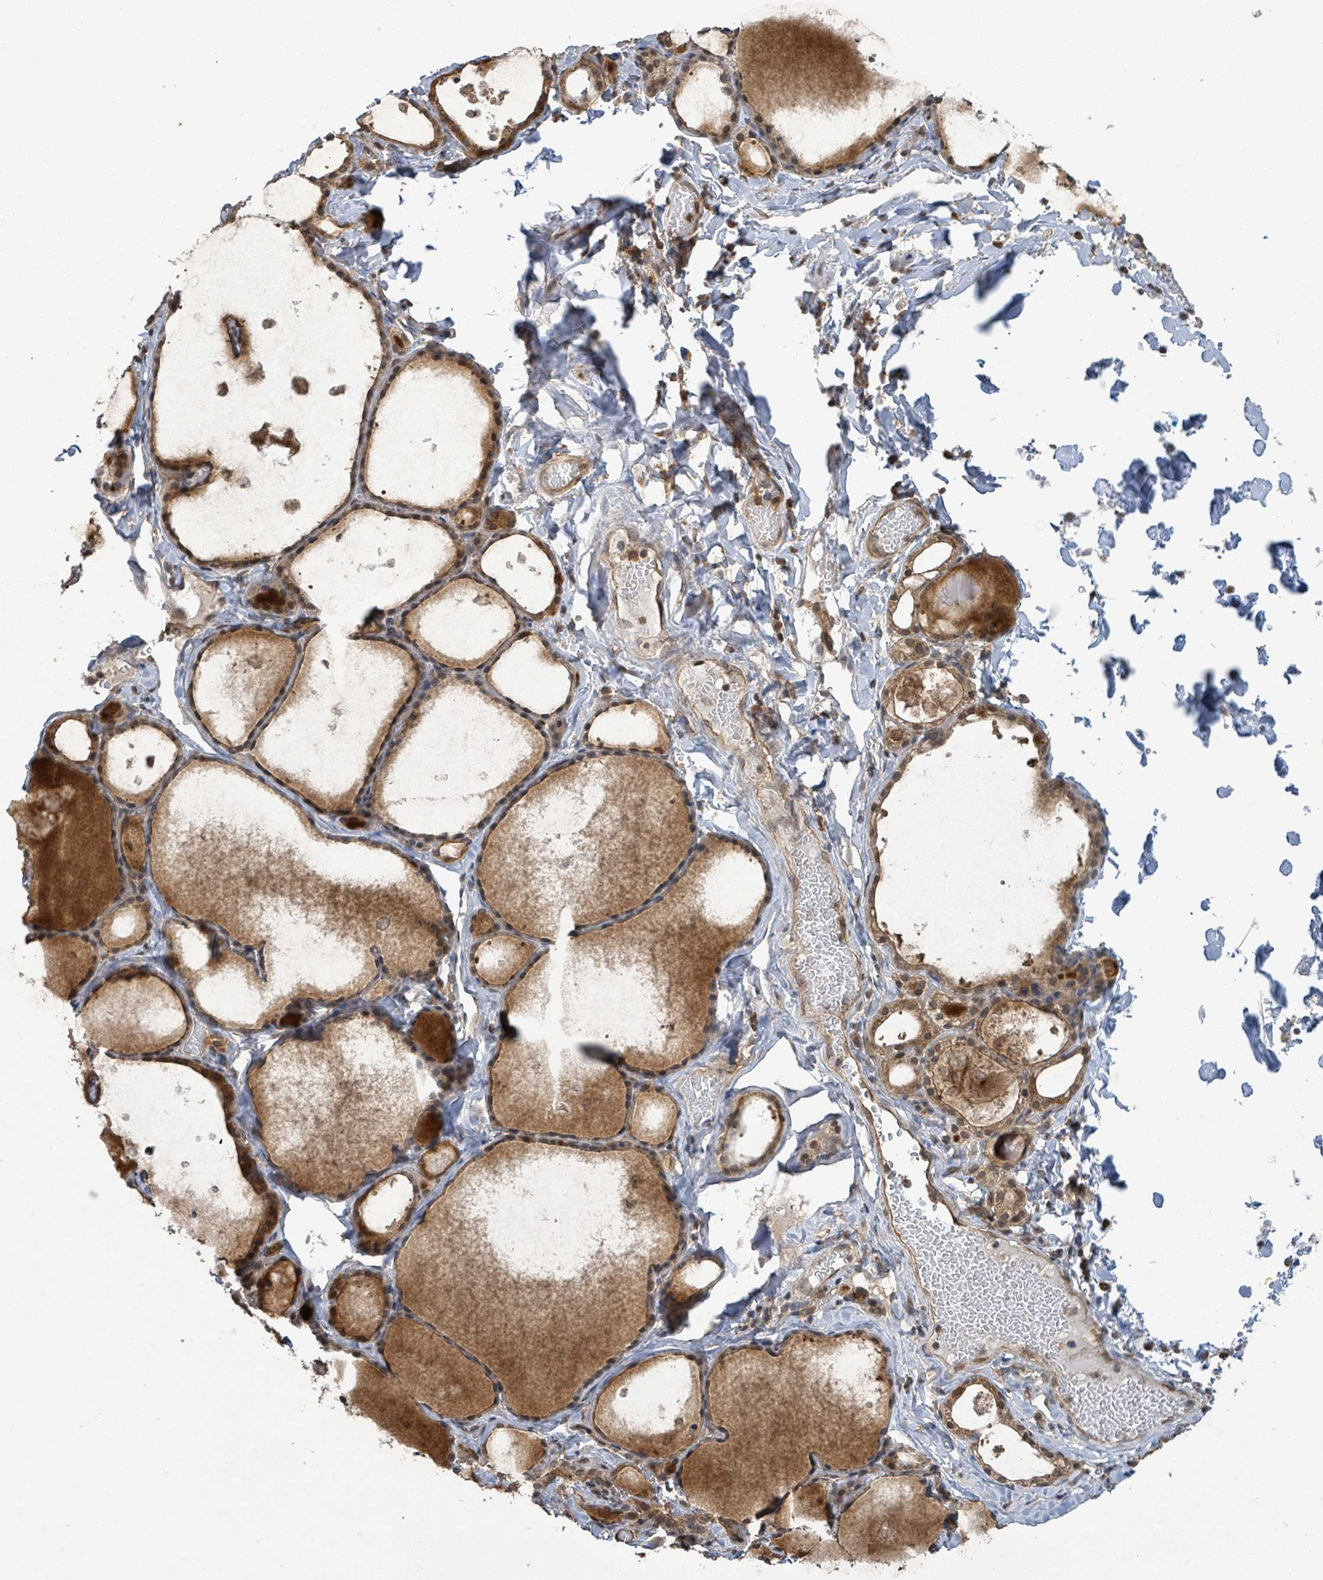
{"staining": {"intensity": "moderate", "quantity": "25%-75%", "location": "cytoplasmic/membranous"}, "tissue": "thyroid gland", "cell_type": "Glandular cells", "image_type": "normal", "snomed": [{"axis": "morphology", "description": "Normal tissue, NOS"}, {"axis": "topography", "description": "Thyroid gland"}], "caption": "Immunohistochemistry (IHC) micrograph of unremarkable thyroid gland stained for a protein (brown), which displays medium levels of moderate cytoplasmic/membranous staining in about 25%-75% of glandular cells.", "gene": "ENSG00000256500", "patient": {"sex": "male", "age": 56}}